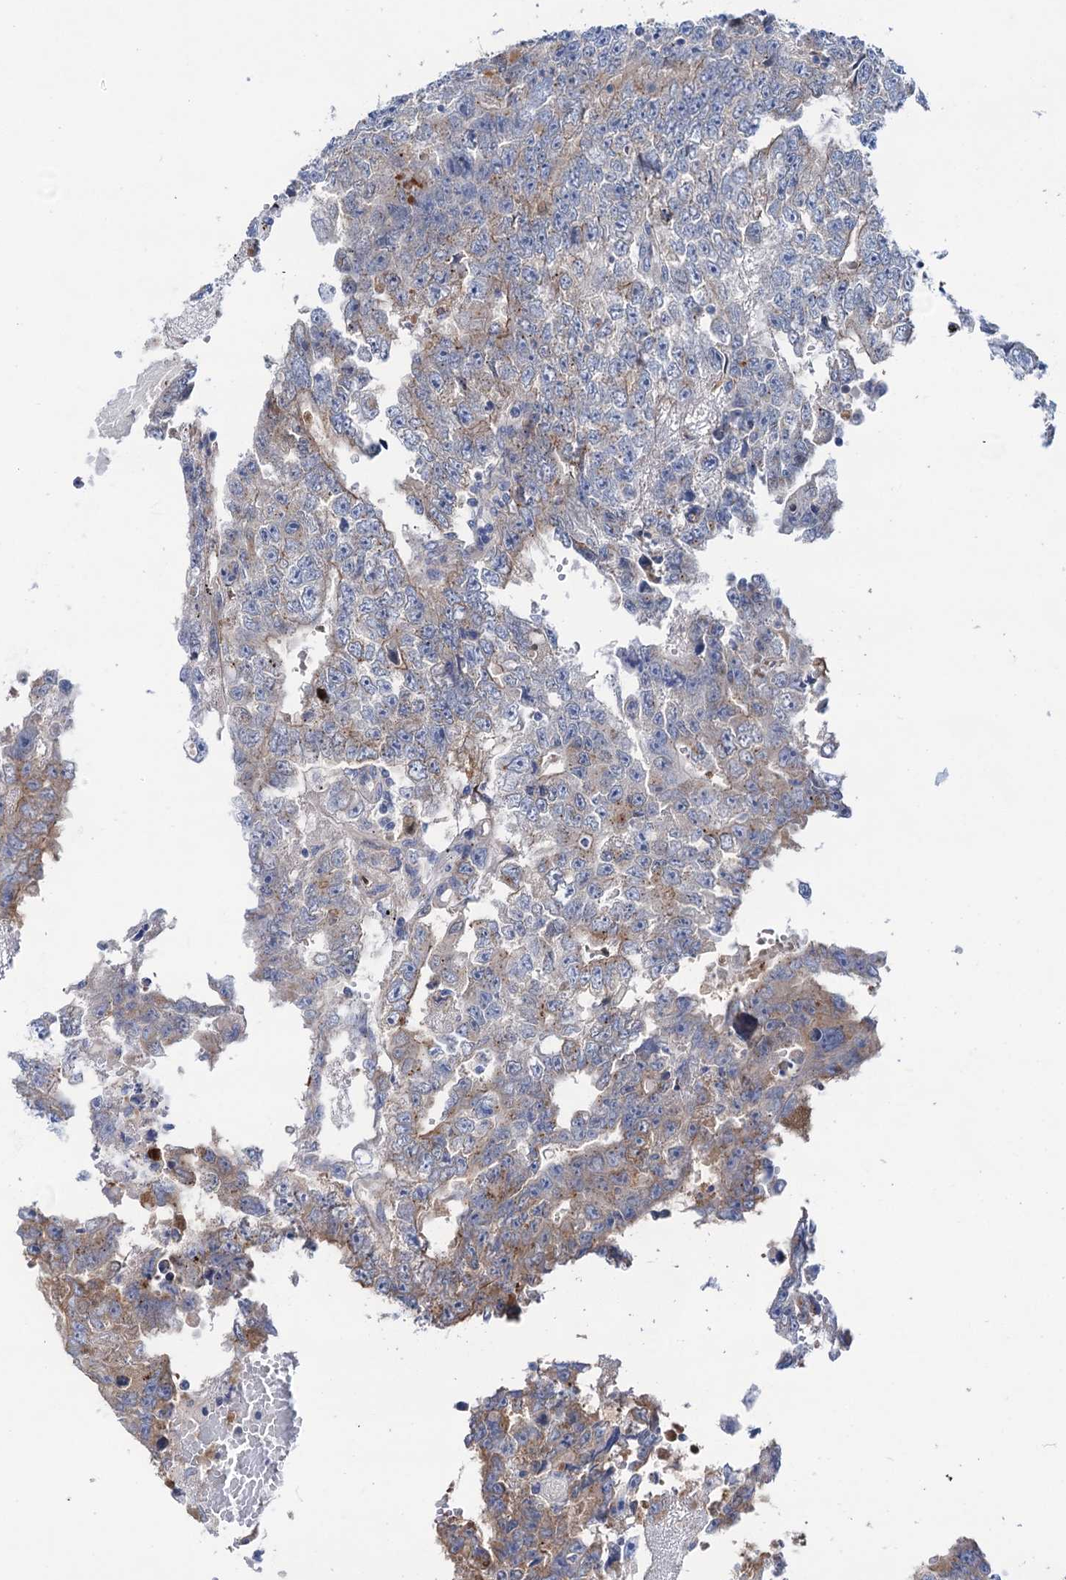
{"staining": {"intensity": "weak", "quantity": "25%-75%", "location": "cytoplasmic/membranous"}, "tissue": "testis cancer", "cell_type": "Tumor cells", "image_type": "cancer", "snomed": [{"axis": "morphology", "description": "Carcinoma, Embryonal, NOS"}, {"axis": "topography", "description": "Testis"}], "caption": "Brown immunohistochemical staining in human testis cancer displays weak cytoplasmic/membranous staining in about 25%-75% of tumor cells. (Brightfield microscopy of DAB IHC at high magnification).", "gene": "ZNRD2", "patient": {"sex": "male", "age": 25}}